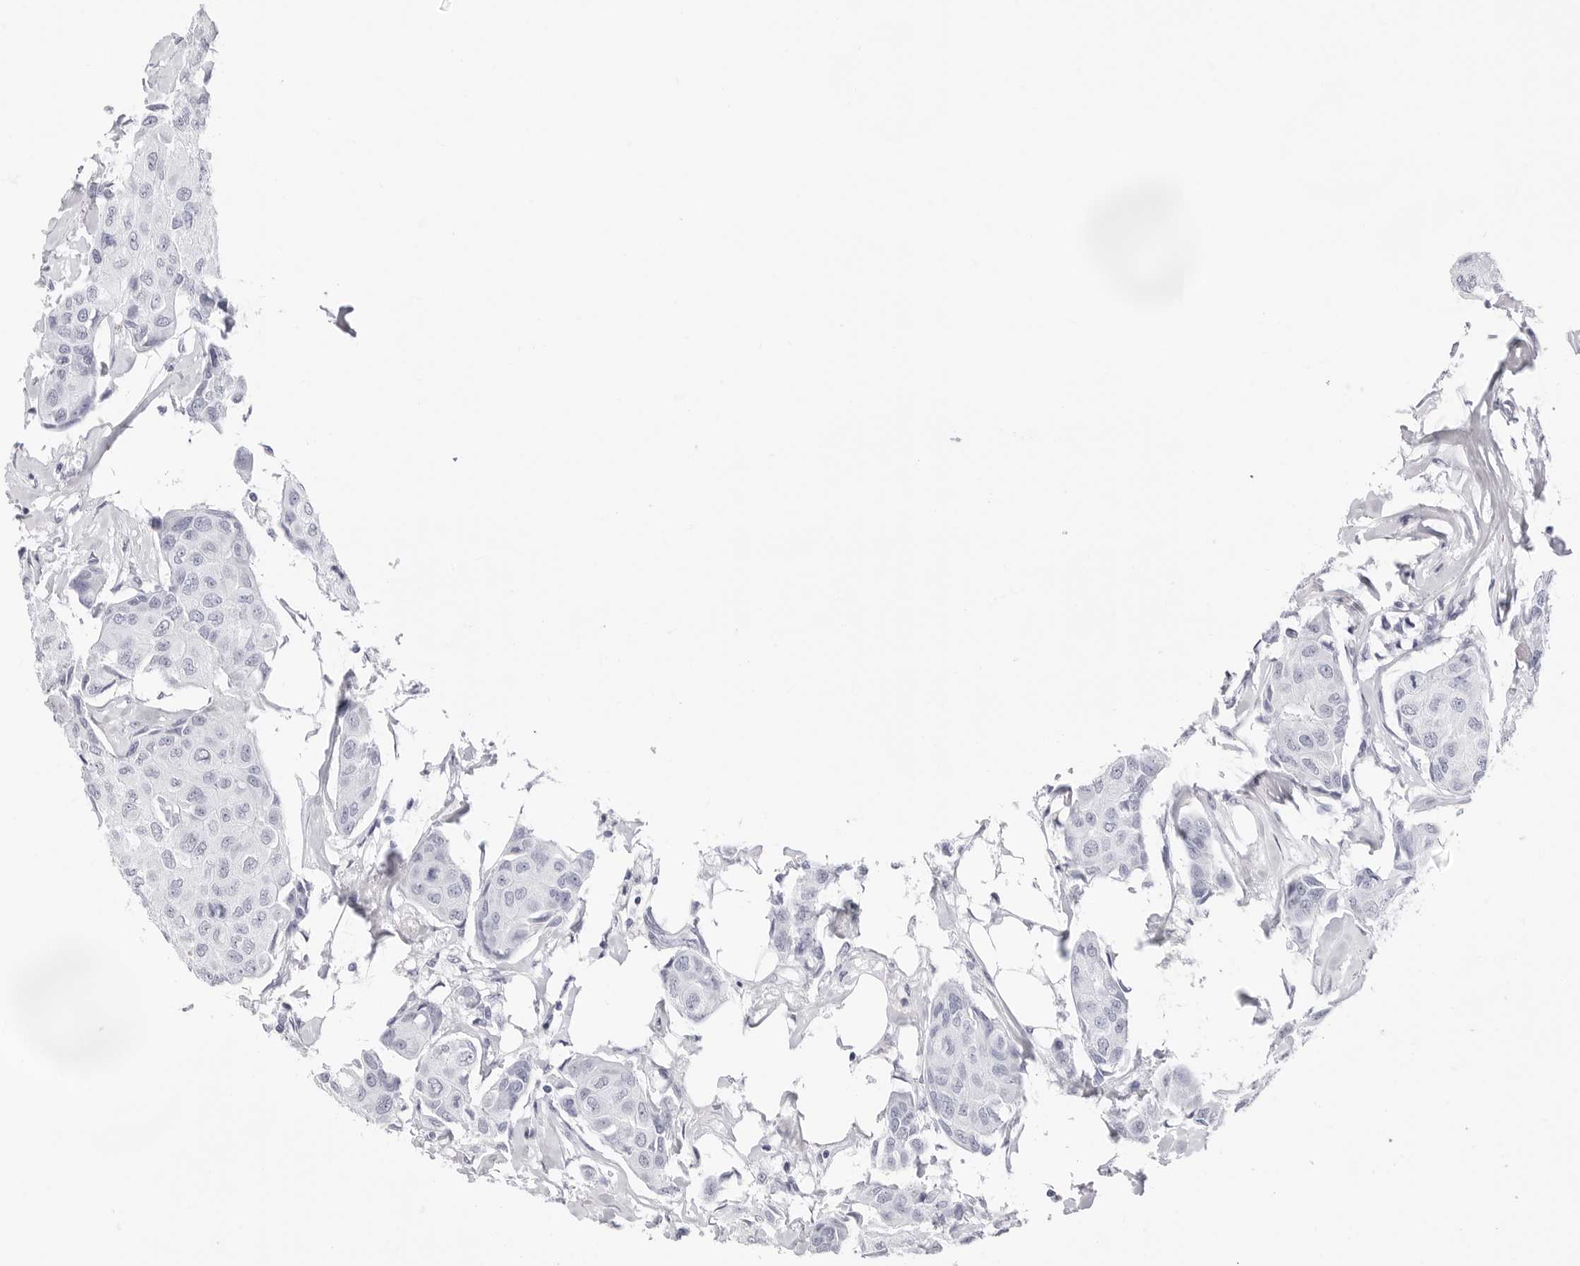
{"staining": {"intensity": "negative", "quantity": "none", "location": "none"}, "tissue": "breast cancer", "cell_type": "Tumor cells", "image_type": "cancer", "snomed": [{"axis": "morphology", "description": "Duct carcinoma"}, {"axis": "topography", "description": "Breast"}], "caption": "The immunohistochemistry (IHC) histopathology image has no significant staining in tumor cells of breast cancer tissue.", "gene": "TSSK1B", "patient": {"sex": "female", "age": 80}}